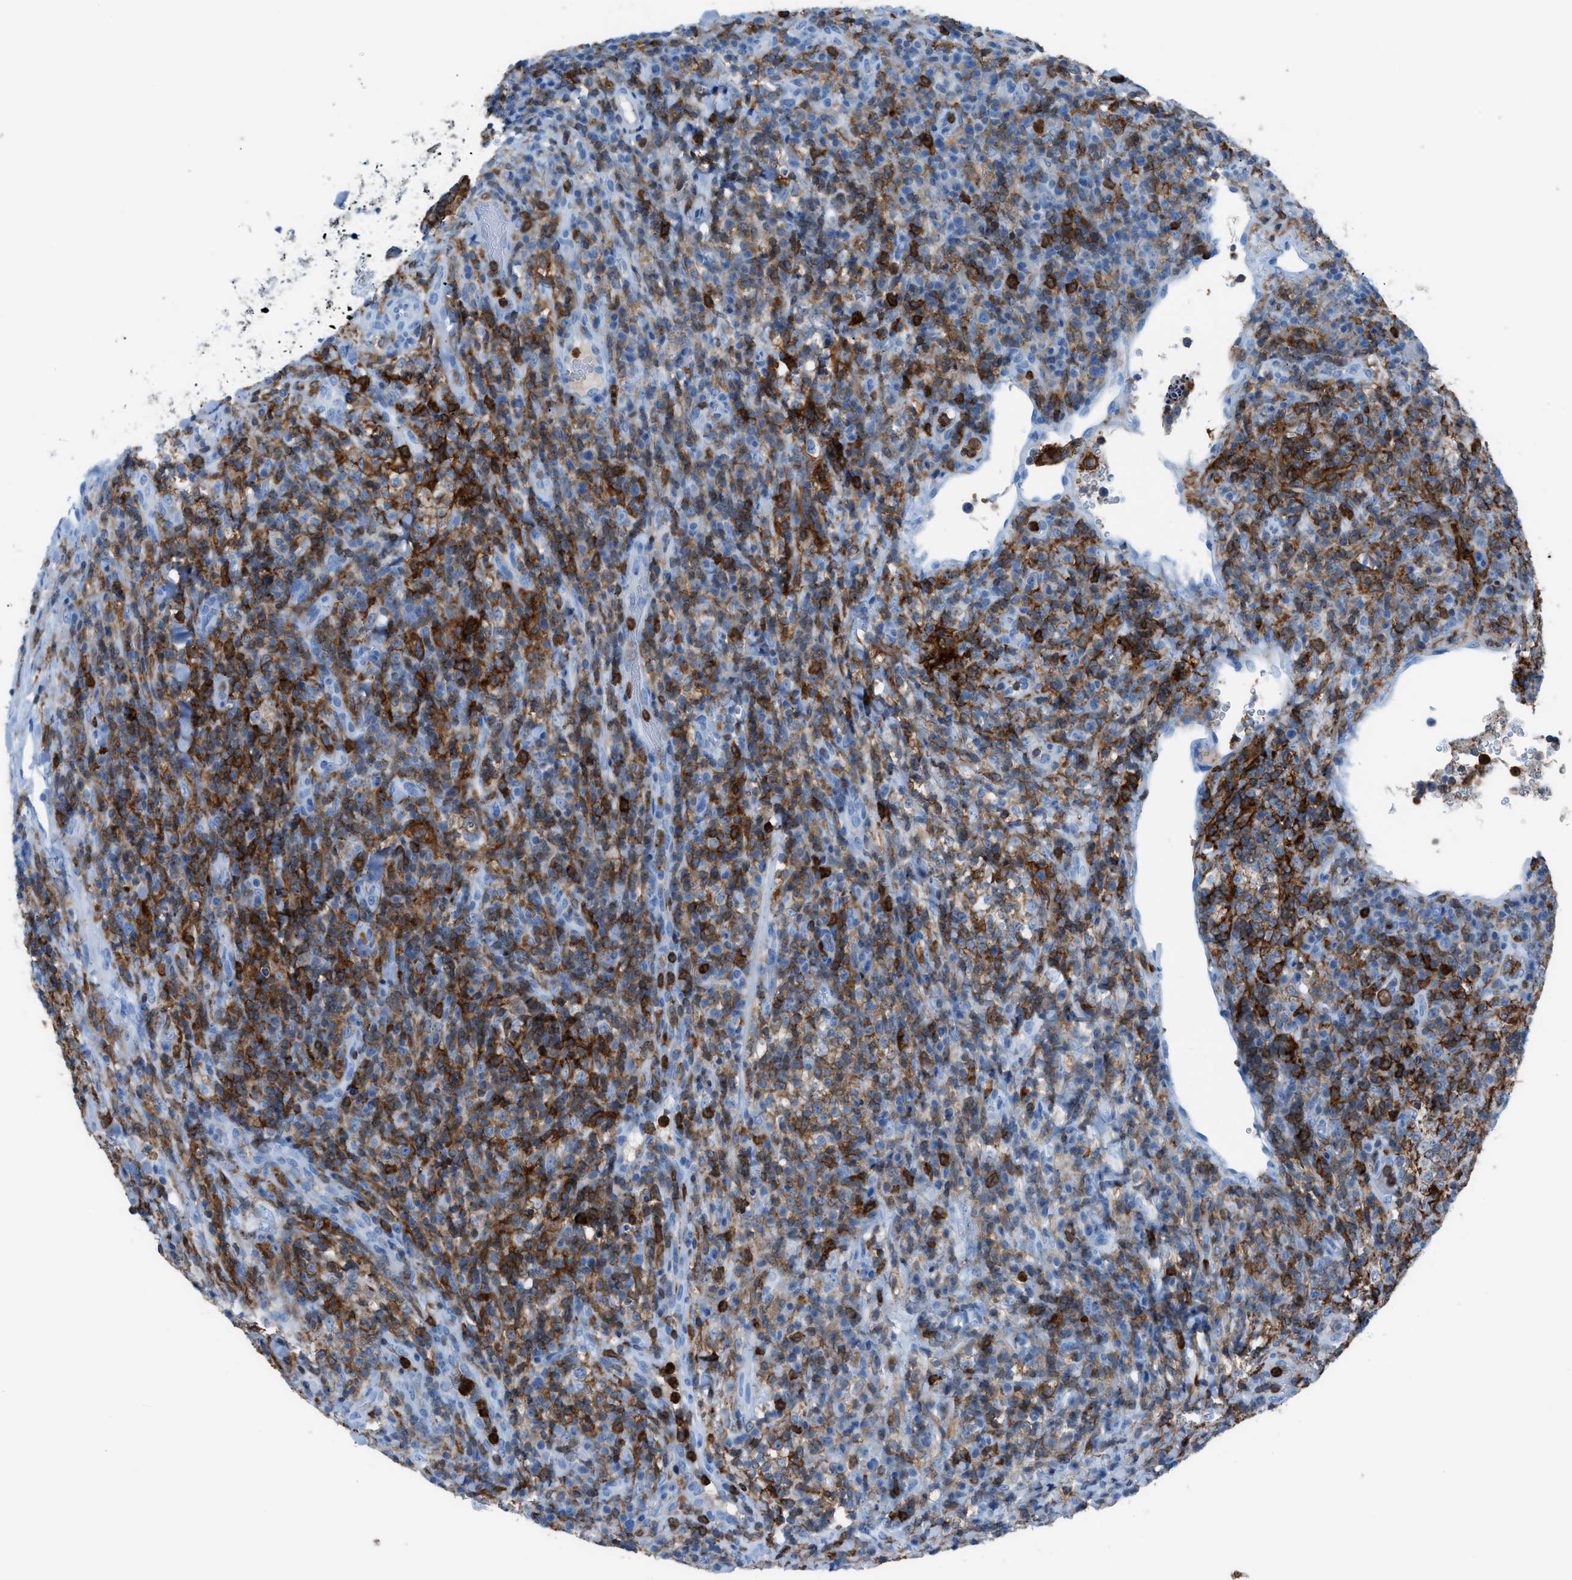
{"staining": {"intensity": "strong", "quantity": "25%-75%", "location": "cytoplasmic/membranous"}, "tissue": "lymphoma", "cell_type": "Tumor cells", "image_type": "cancer", "snomed": [{"axis": "morphology", "description": "Malignant lymphoma, non-Hodgkin's type, High grade"}, {"axis": "topography", "description": "Lymph node"}], "caption": "The immunohistochemical stain highlights strong cytoplasmic/membranous staining in tumor cells of malignant lymphoma, non-Hodgkin's type (high-grade) tissue.", "gene": "ITGB2", "patient": {"sex": "female", "age": 76}}